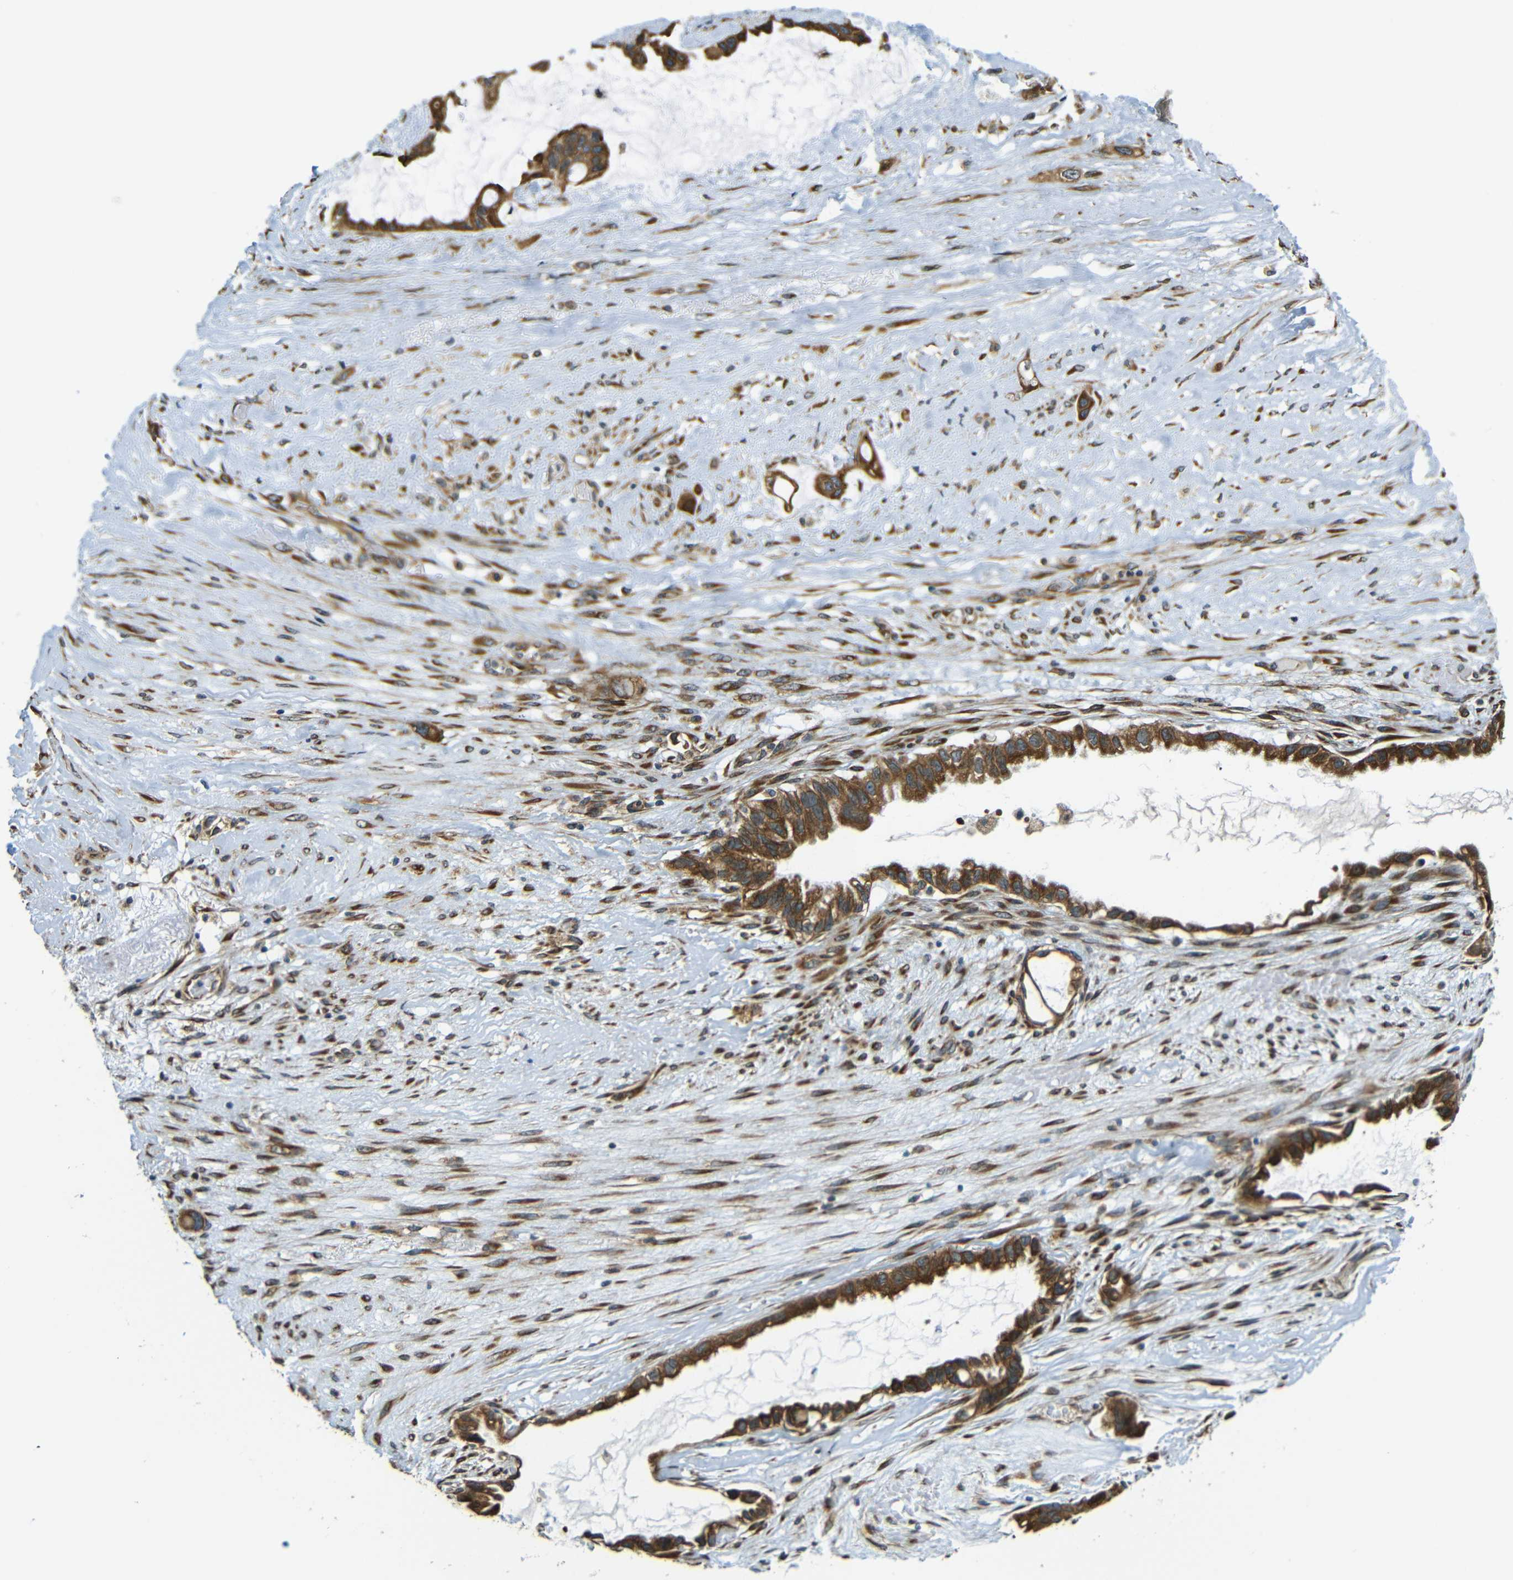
{"staining": {"intensity": "strong", "quantity": ">75%", "location": "cytoplasmic/membranous"}, "tissue": "liver cancer", "cell_type": "Tumor cells", "image_type": "cancer", "snomed": [{"axis": "morphology", "description": "Cholangiocarcinoma"}, {"axis": "topography", "description": "Liver"}], "caption": "Liver cancer stained with a brown dye displays strong cytoplasmic/membranous positive expression in approximately >75% of tumor cells.", "gene": "VAPB", "patient": {"sex": "female", "age": 65}}